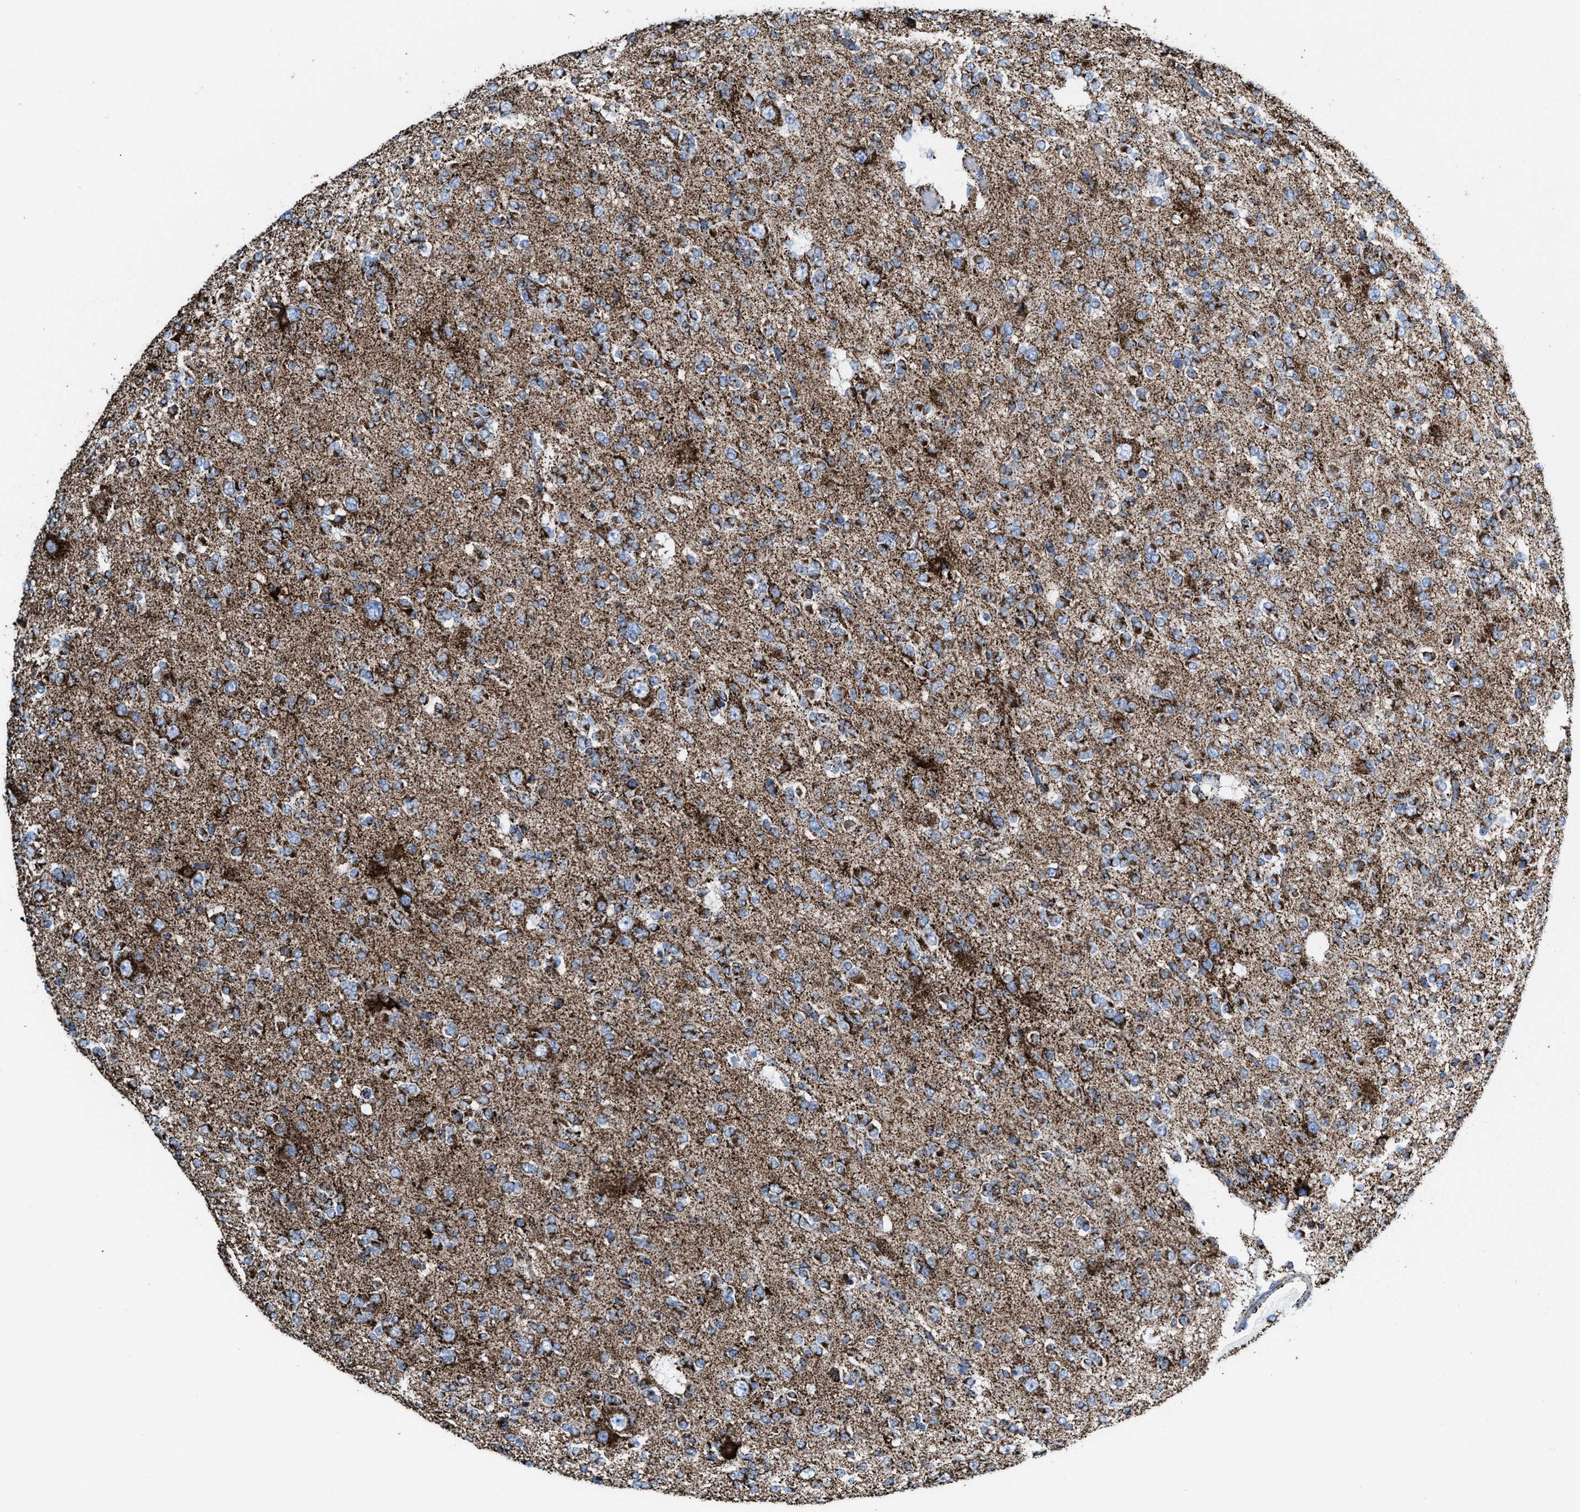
{"staining": {"intensity": "moderate", "quantity": ">75%", "location": "cytoplasmic/membranous"}, "tissue": "glioma", "cell_type": "Tumor cells", "image_type": "cancer", "snomed": [{"axis": "morphology", "description": "Glioma, malignant, Low grade"}, {"axis": "topography", "description": "Brain"}], "caption": "DAB (3,3'-diaminobenzidine) immunohistochemical staining of malignant glioma (low-grade) exhibits moderate cytoplasmic/membranous protein expression in about >75% of tumor cells. (brown staining indicates protein expression, while blue staining denotes nuclei).", "gene": "ECHS1", "patient": {"sex": "male", "age": 38}}